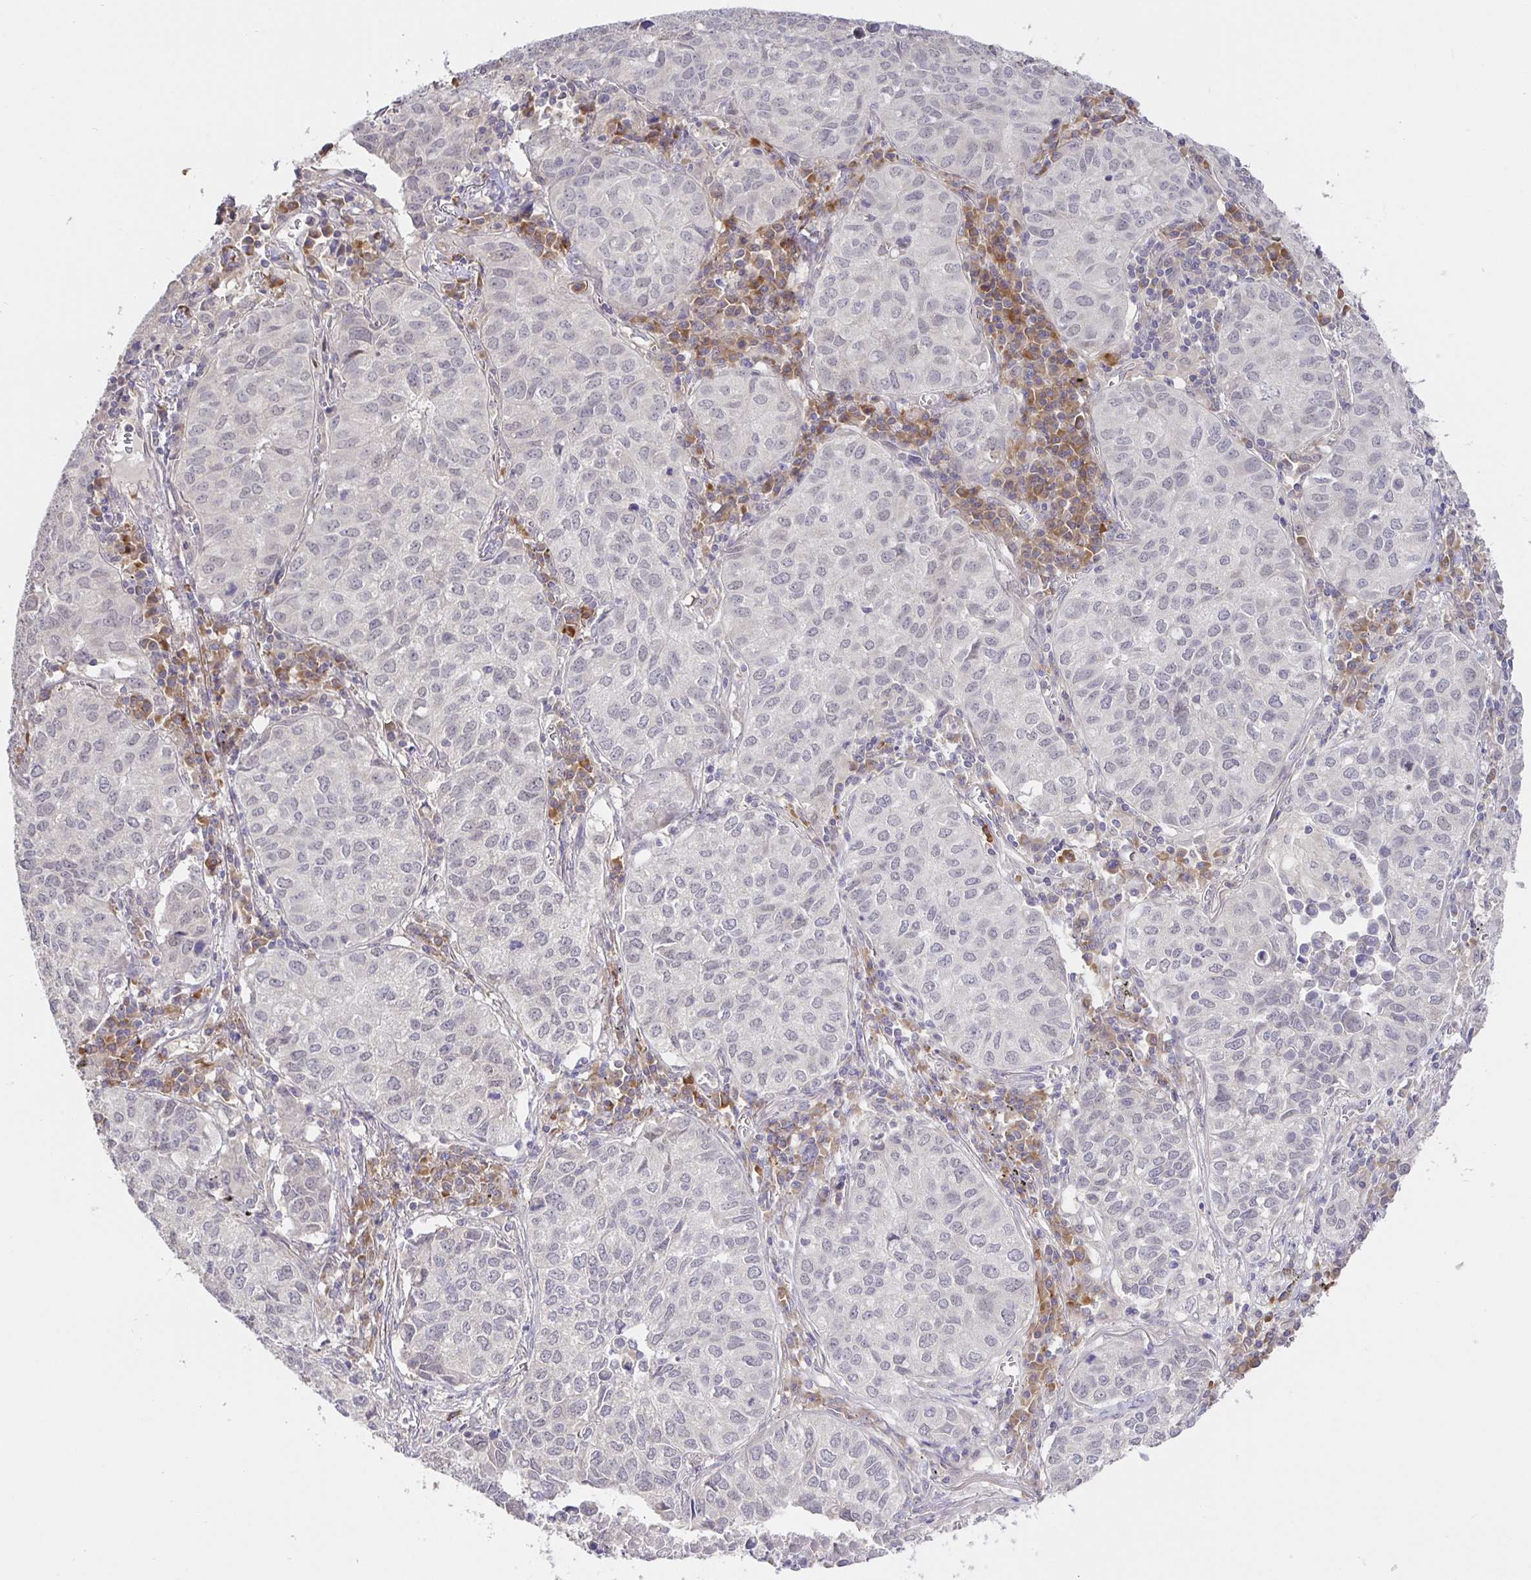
{"staining": {"intensity": "negative", "quantity": "none", "location": "none"}, "tissue": "lung cancer", "cell_type": "Tumor cells", "image_type": "cancer", "snomed": [{"axis": "morphology", "description": "Adenocarcinoma, NOS"}, {"axis": "topography", "description": "Lung"}], "caption": "Immunohistochemistry (IHC) image of human lung adenocarcinoma stained for a protein (brown), which exhibits no expression in tumor cells.", "gene": "ZDHHC11", "patient": {"sex": "female", "age": 50}}